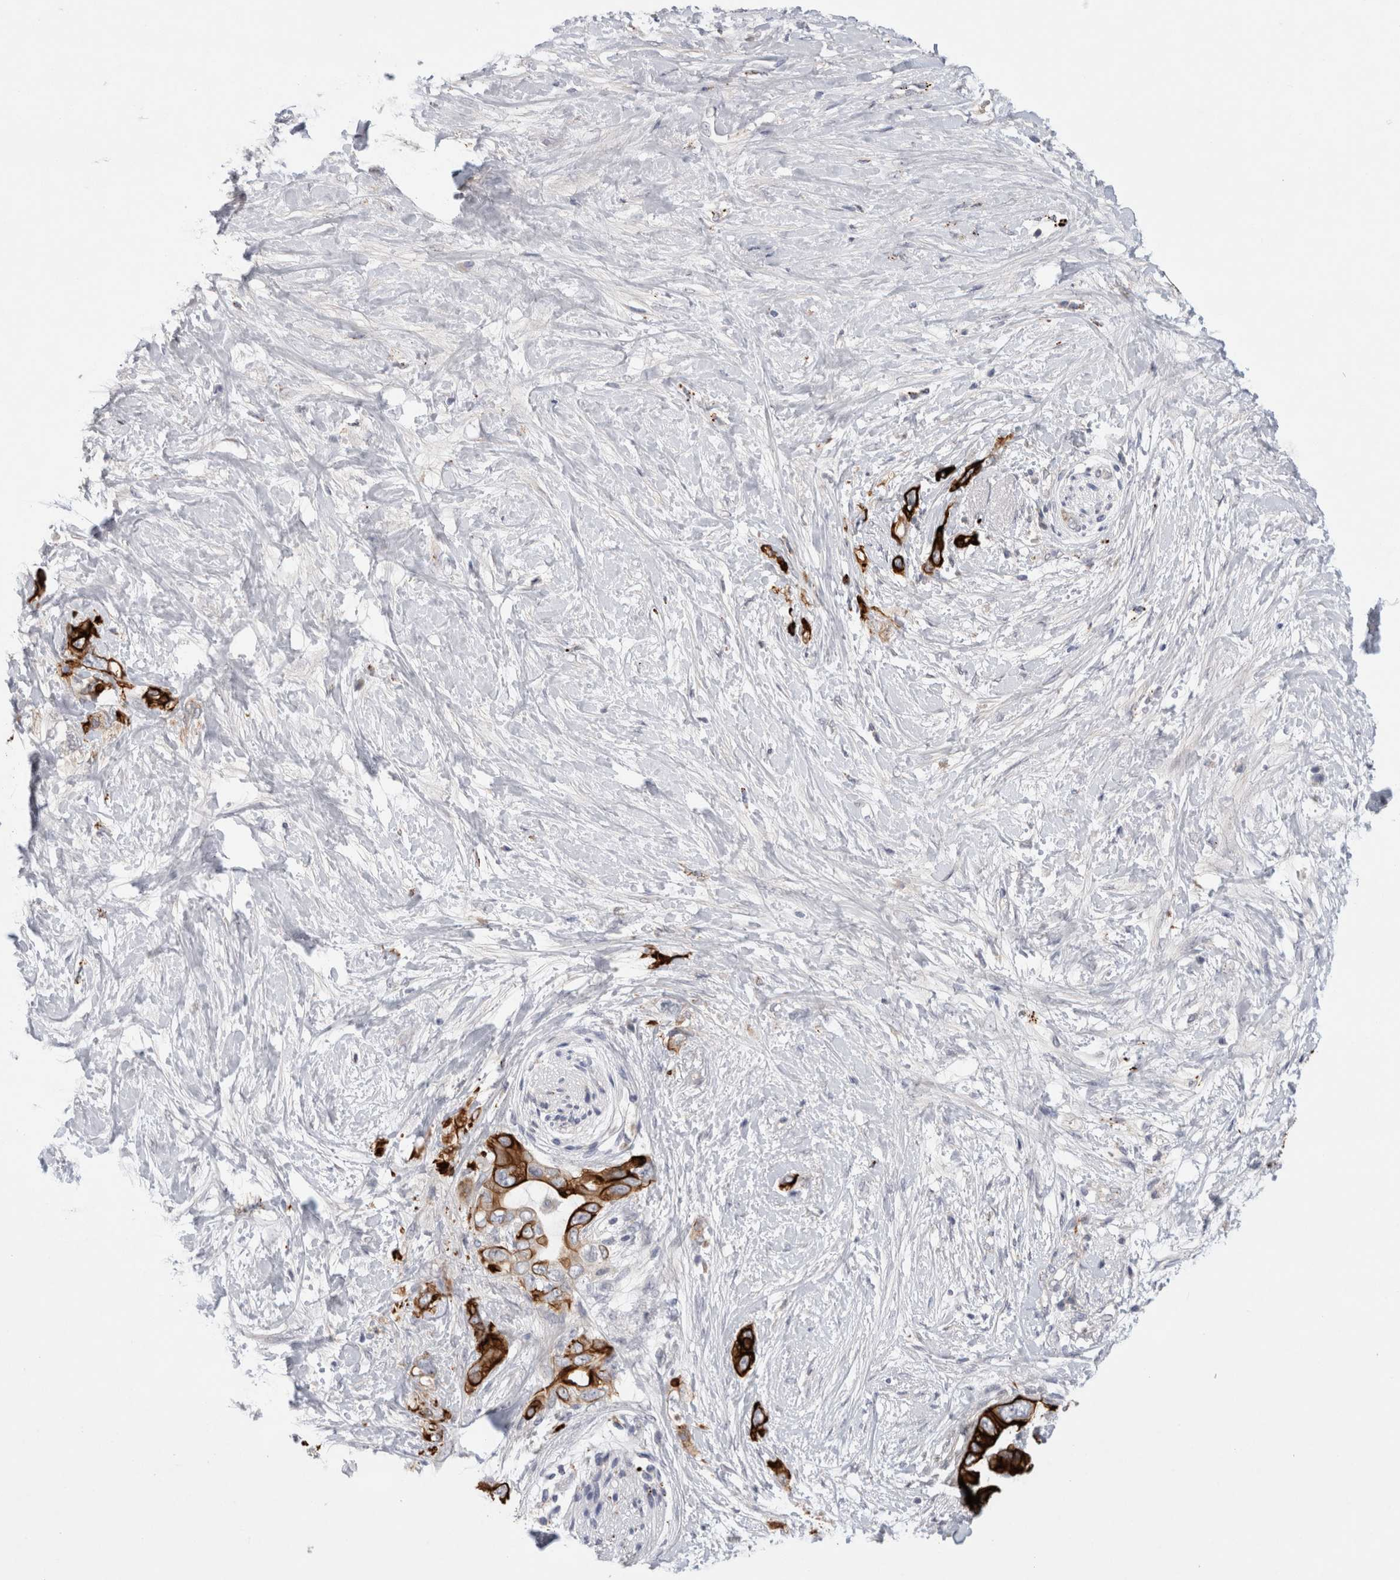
{"staining": {"intensity": "strong", "quantity": ">75%", "location": "cytoplasmic/membranous"}, "tissue": "pancreatic cancer", "cell_type": "Tumor cells", "image_type": "cancer", "snomed": [{"axis": "morphology", "description": "Adenocarcinoma, NOS"}, {"axis": "topography", "description": "Pancreas"}], "caption": "Strong cytoplasmic/membranous expression is appreciated in approximately >75% of tumor cells in adenocarcinoma (pancreatic).", "gene": "GAA", "patient": {"sex": "female", "age": 56}}